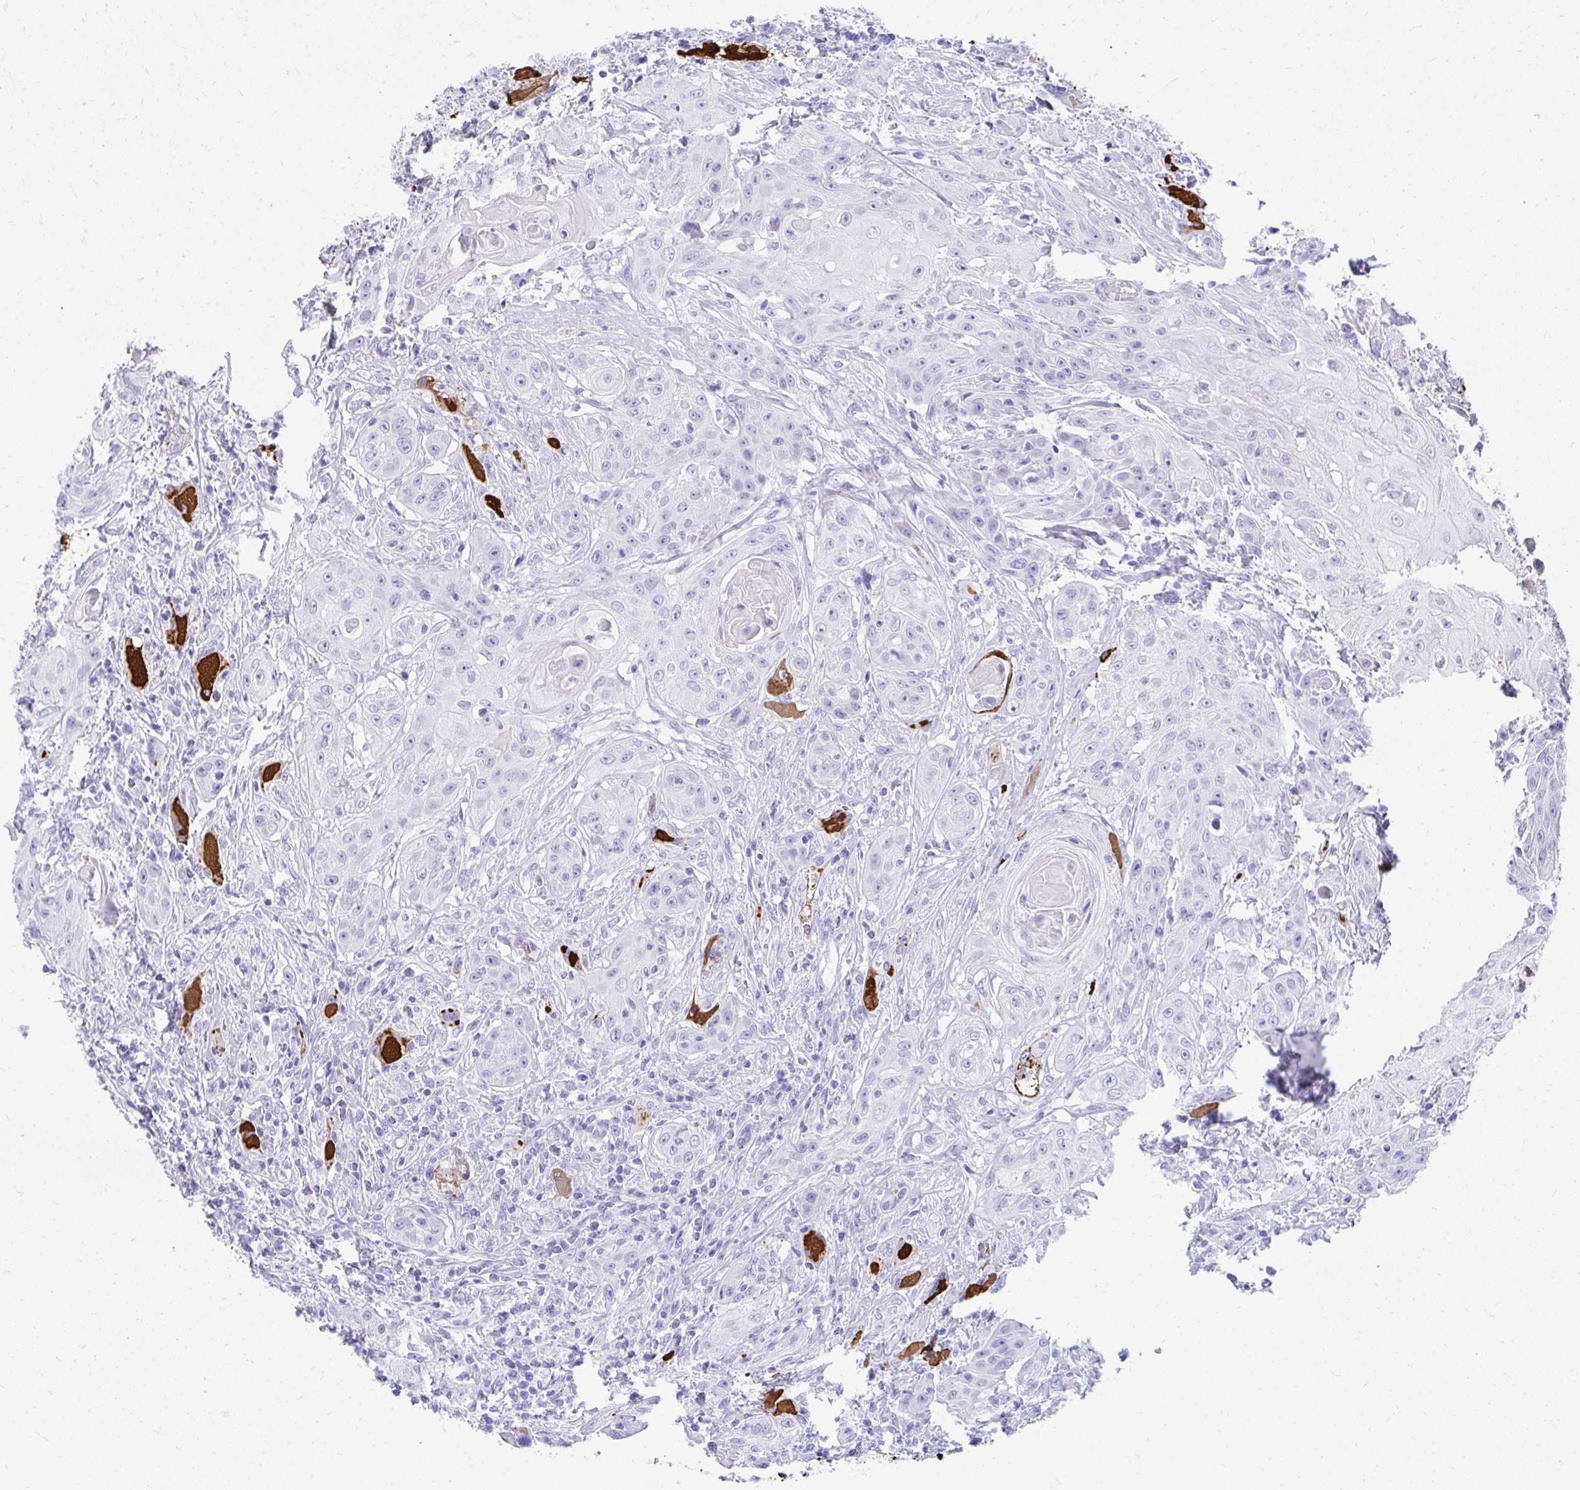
{"staining": {"intensity": "negative", "quantity": "none", "location": "none"}, "tissue": "head and neck cancer", "cell_type": "Tumor cells", "image_type": "cancer", "snomed": [{"axis": "morphology", "description": "Squamous cell carcinoma, NOS"}, {"axis": "topography", "description": "Oral tissue"}, {"axis": "topography", "description": "Head-Neck"}, {"axis": "topography", "description": "Neck, NOS"}], "caption": "This is an immunohistochemistry micrograph of human squamous cell carcinoma (head and neck). There is no positivity in tumor cells.", "gene": "TNNT1", "patient": {"sex": "female", "age": 55}}